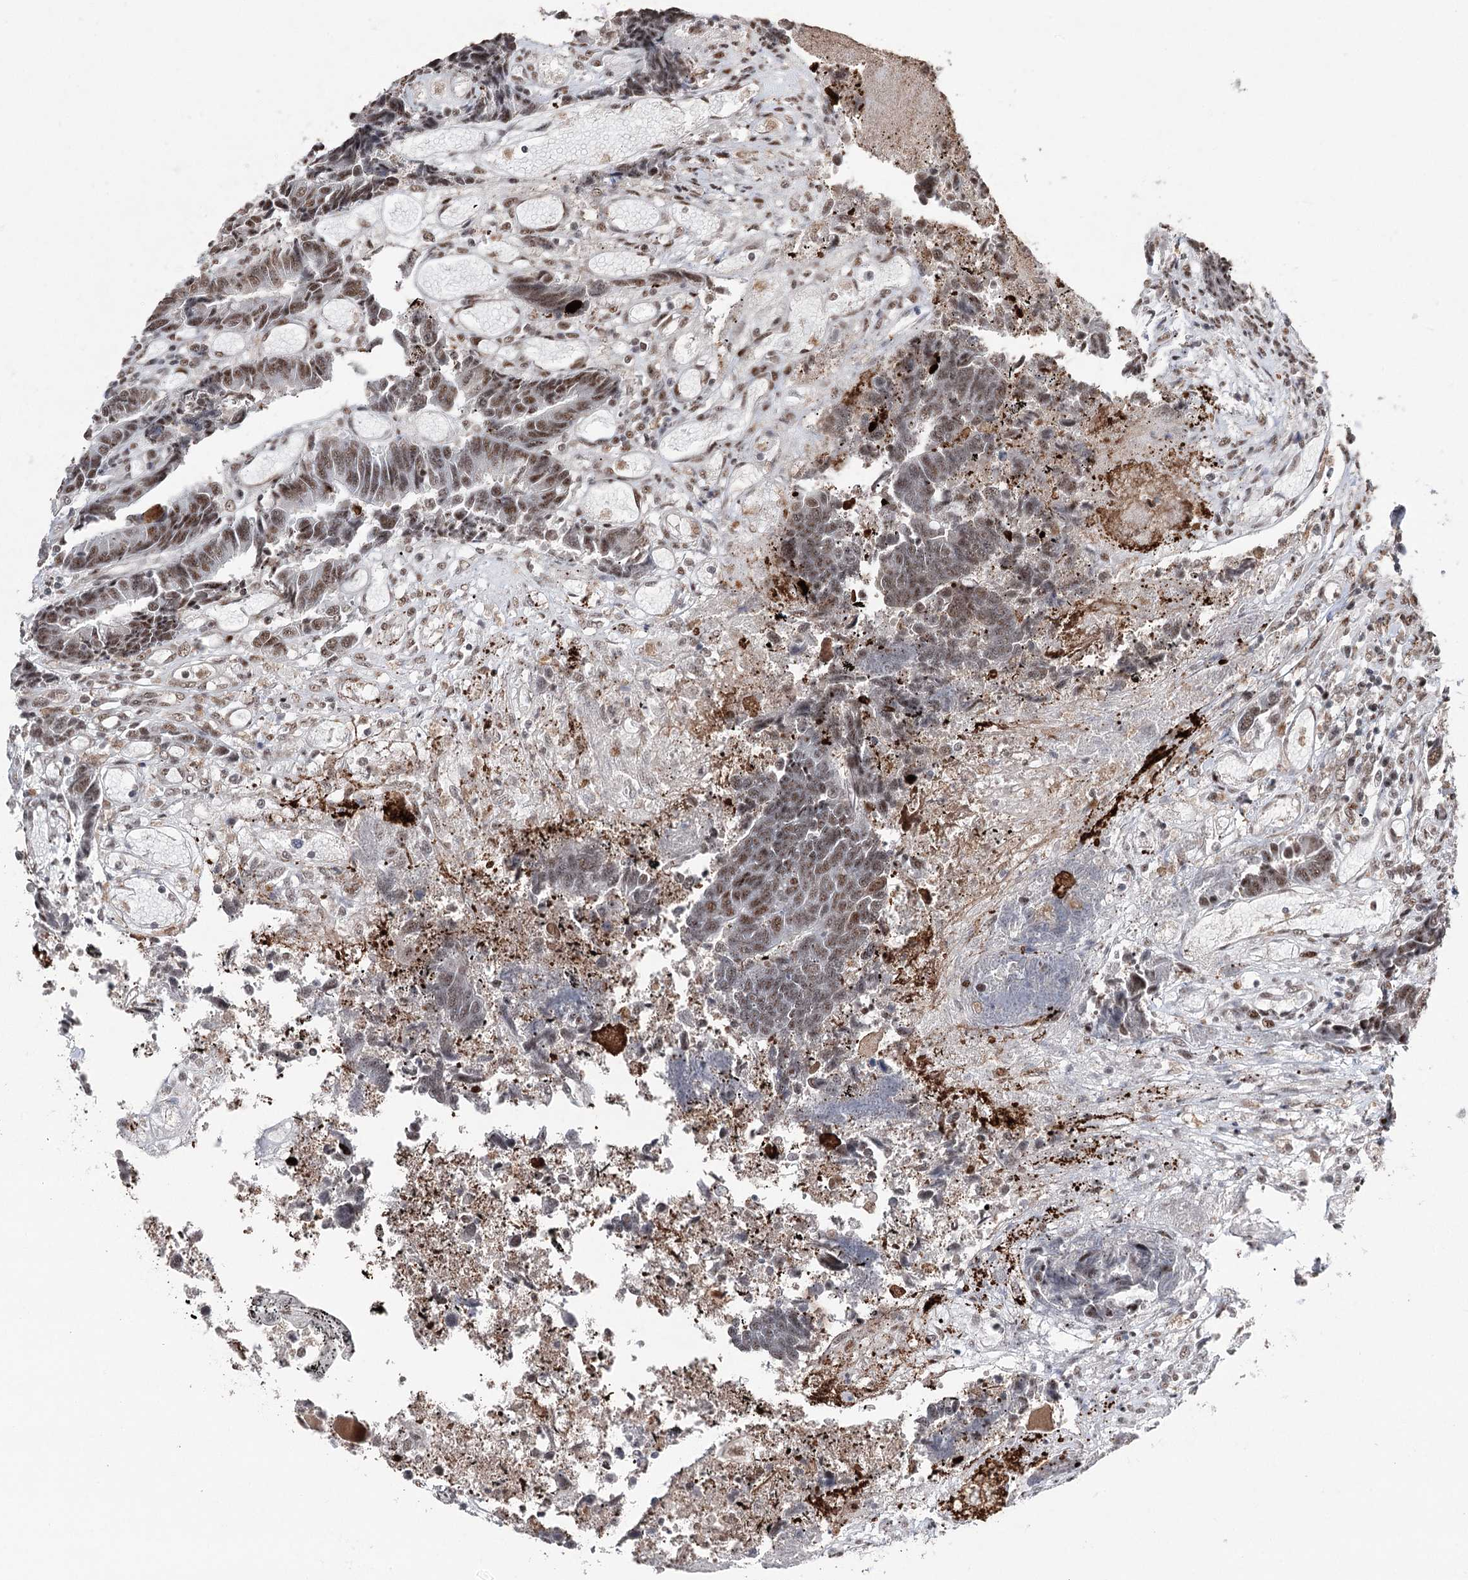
{"staining": {"intensity": "moderate", "quantity": ">75%", "location": "nuclear"}, "tissue": "colorectal cancer", "cell_type": "Tumor cells", "image_type": "cancer", "snomed": [{"axis": "morphology", "description": "Adenocarcinoma, NOS"}, {"axis": "topography", "description": "Rectum"}], "caption": "IHC photomicrograph of neoplastic tissue: colorectal cancer stained using immunohistochemistry (IHC) reveals medium levels of moderate protein expression localized specifically in the nuclear of tumor cells, appearing as a nuclear brown color.", "gene": "PDCD4", "patient": {"sex": "male", "age": 84}}